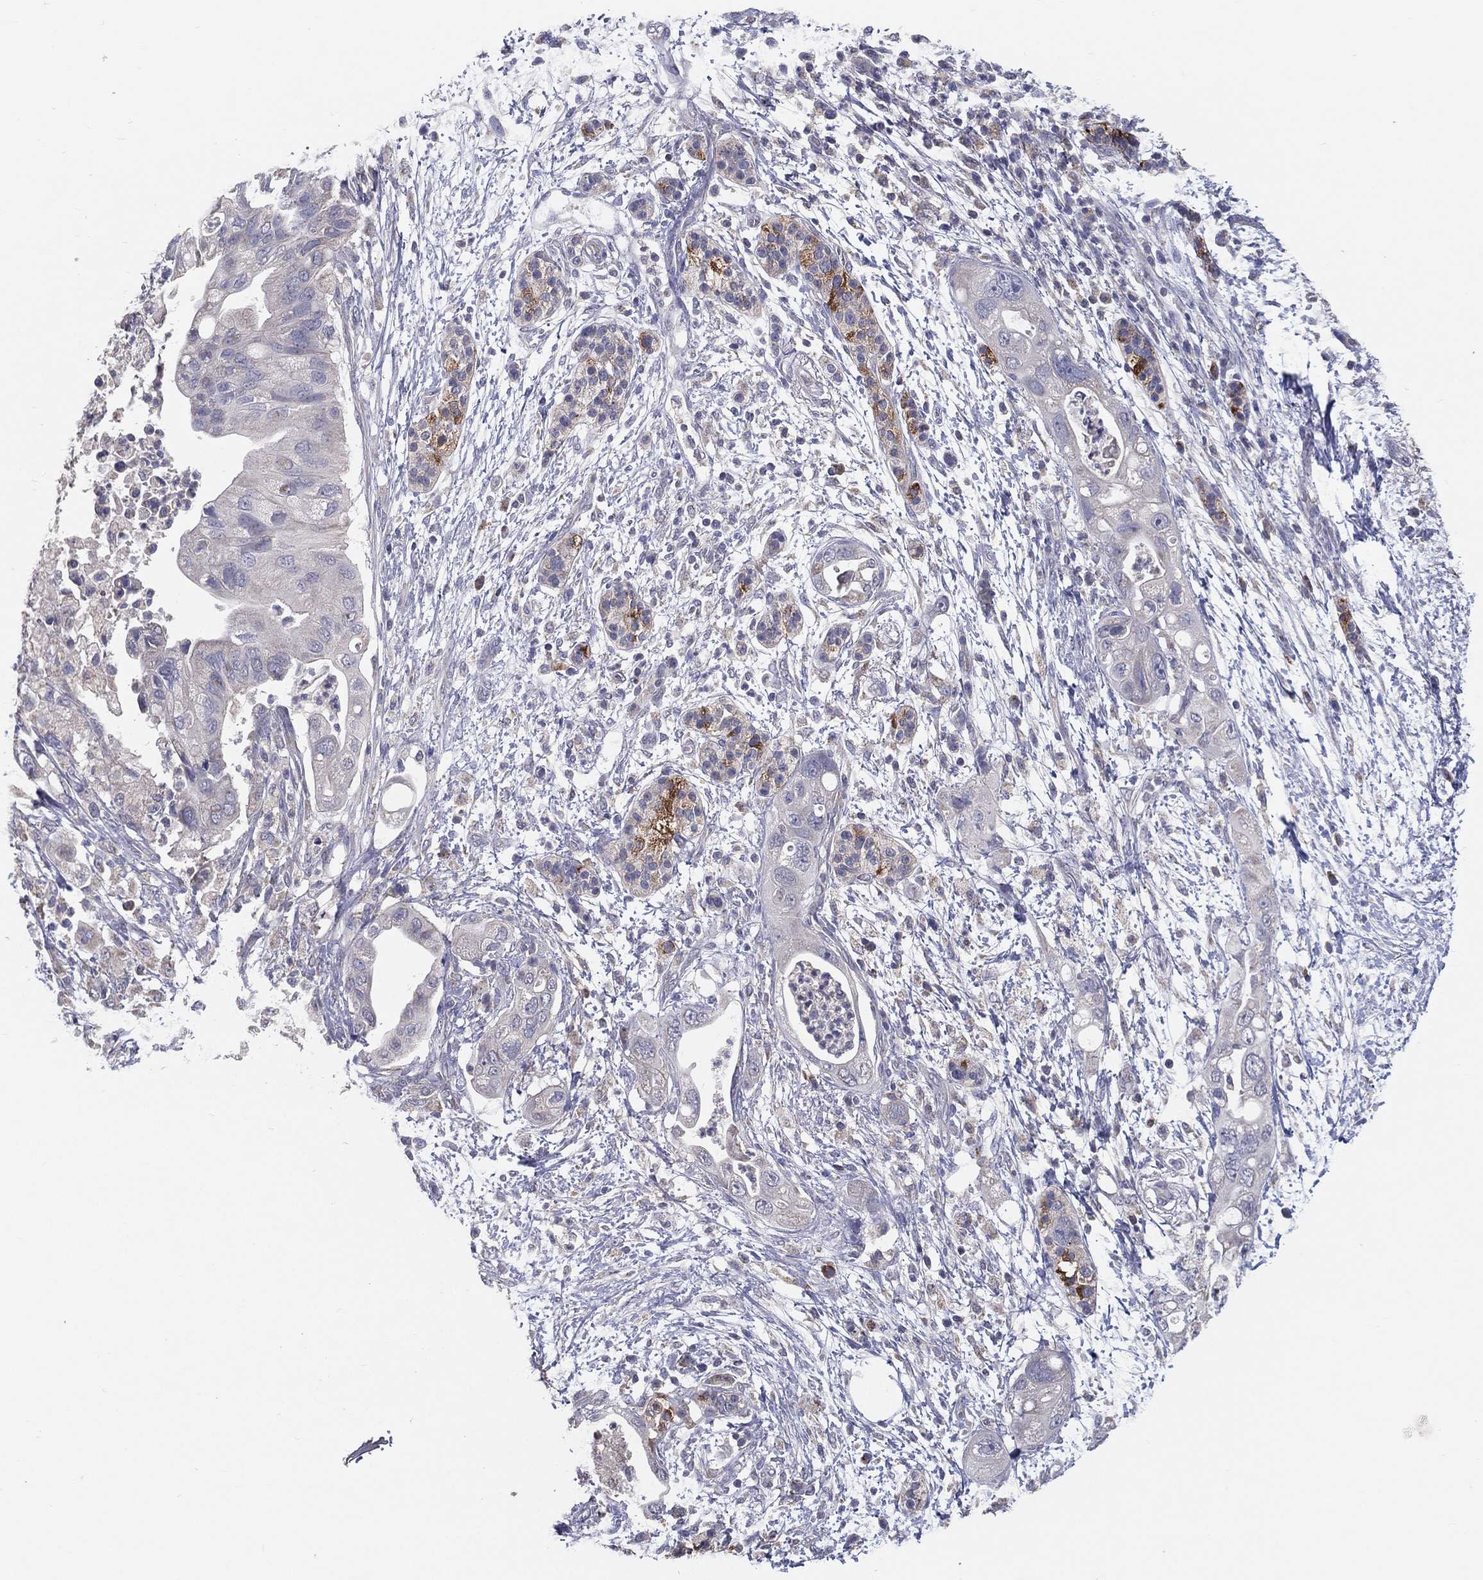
{"staining": {"intensity": "negative", "quantity": "none", "location": "none"}, "tissue": "pancreatic cancer", "cell_type": "Tumor cells", "image_type": "cancer", "snomed": [{"axis": "morphology", "description": "Adenocarcinoma, NOS"}, {"axis": "topography", "description": "Pancreas"}], "caption": "IHC of adenocarcinoma (pancreatic) displays no expression in tumor cells.", "gene": "PCSK1", "patient": {"sex": "female", "age": 72}}